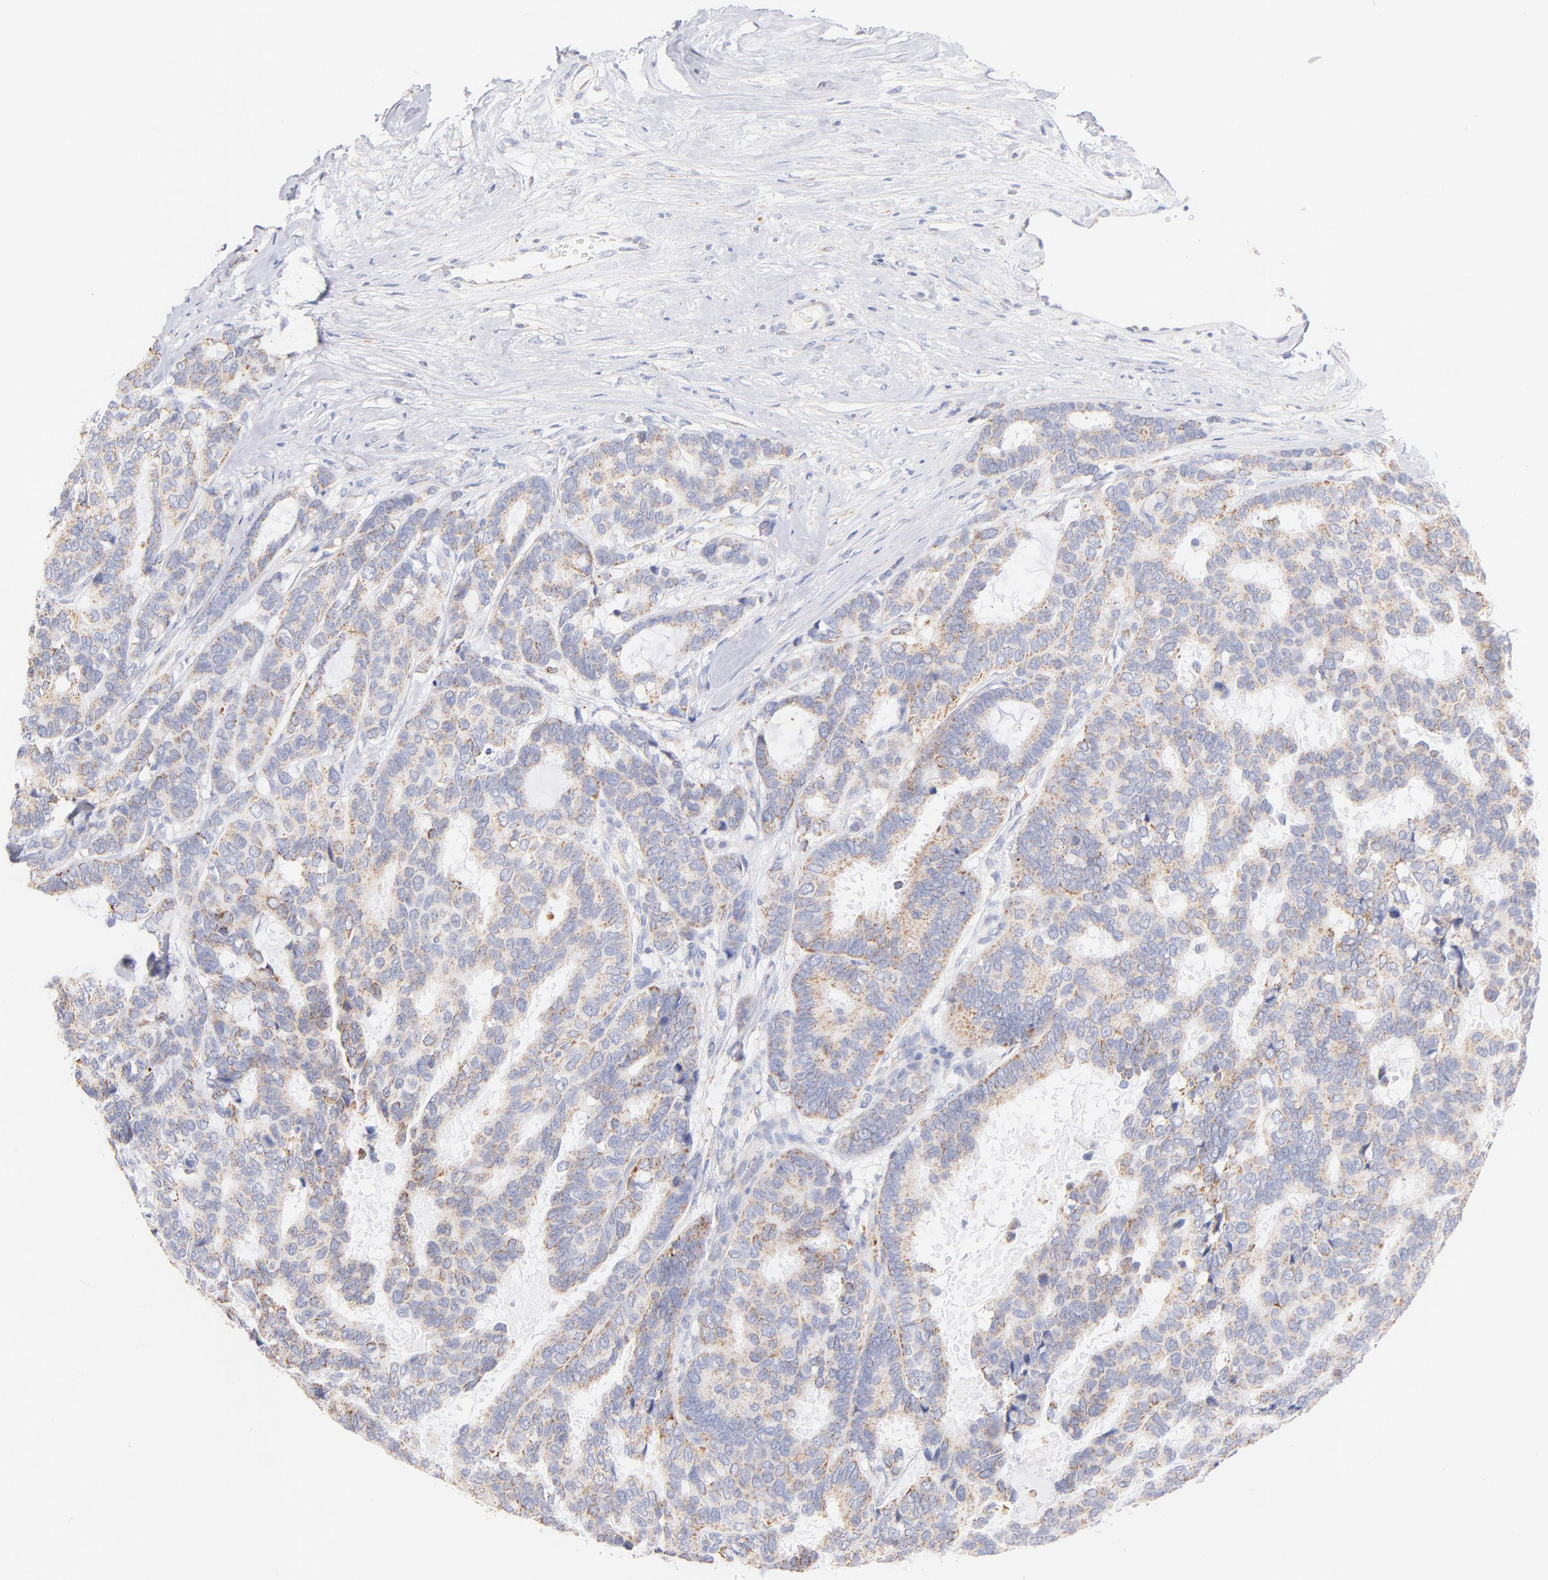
{"staining": {"intensity": "weak", "quantity": ">75%", "location": "cytoplasmic/membranous"}, "tissue": "breast cancer", "cell_type": "Tumor cells", "image_type": "cancer", "snomed": [{"axis": "morphology", "description": "Duct carcinoma"}, {"axis": "topography", "description": "Breast"}], "caption": "Immunohistochemical staining of infiltrating ductal carcinoma (breast) demonstrates weak cytoplasmic/membranous protein expression in about >75% of tumor cells.", "gene": "AIFM1", "patient": {"sex": "female", "age": 87}}